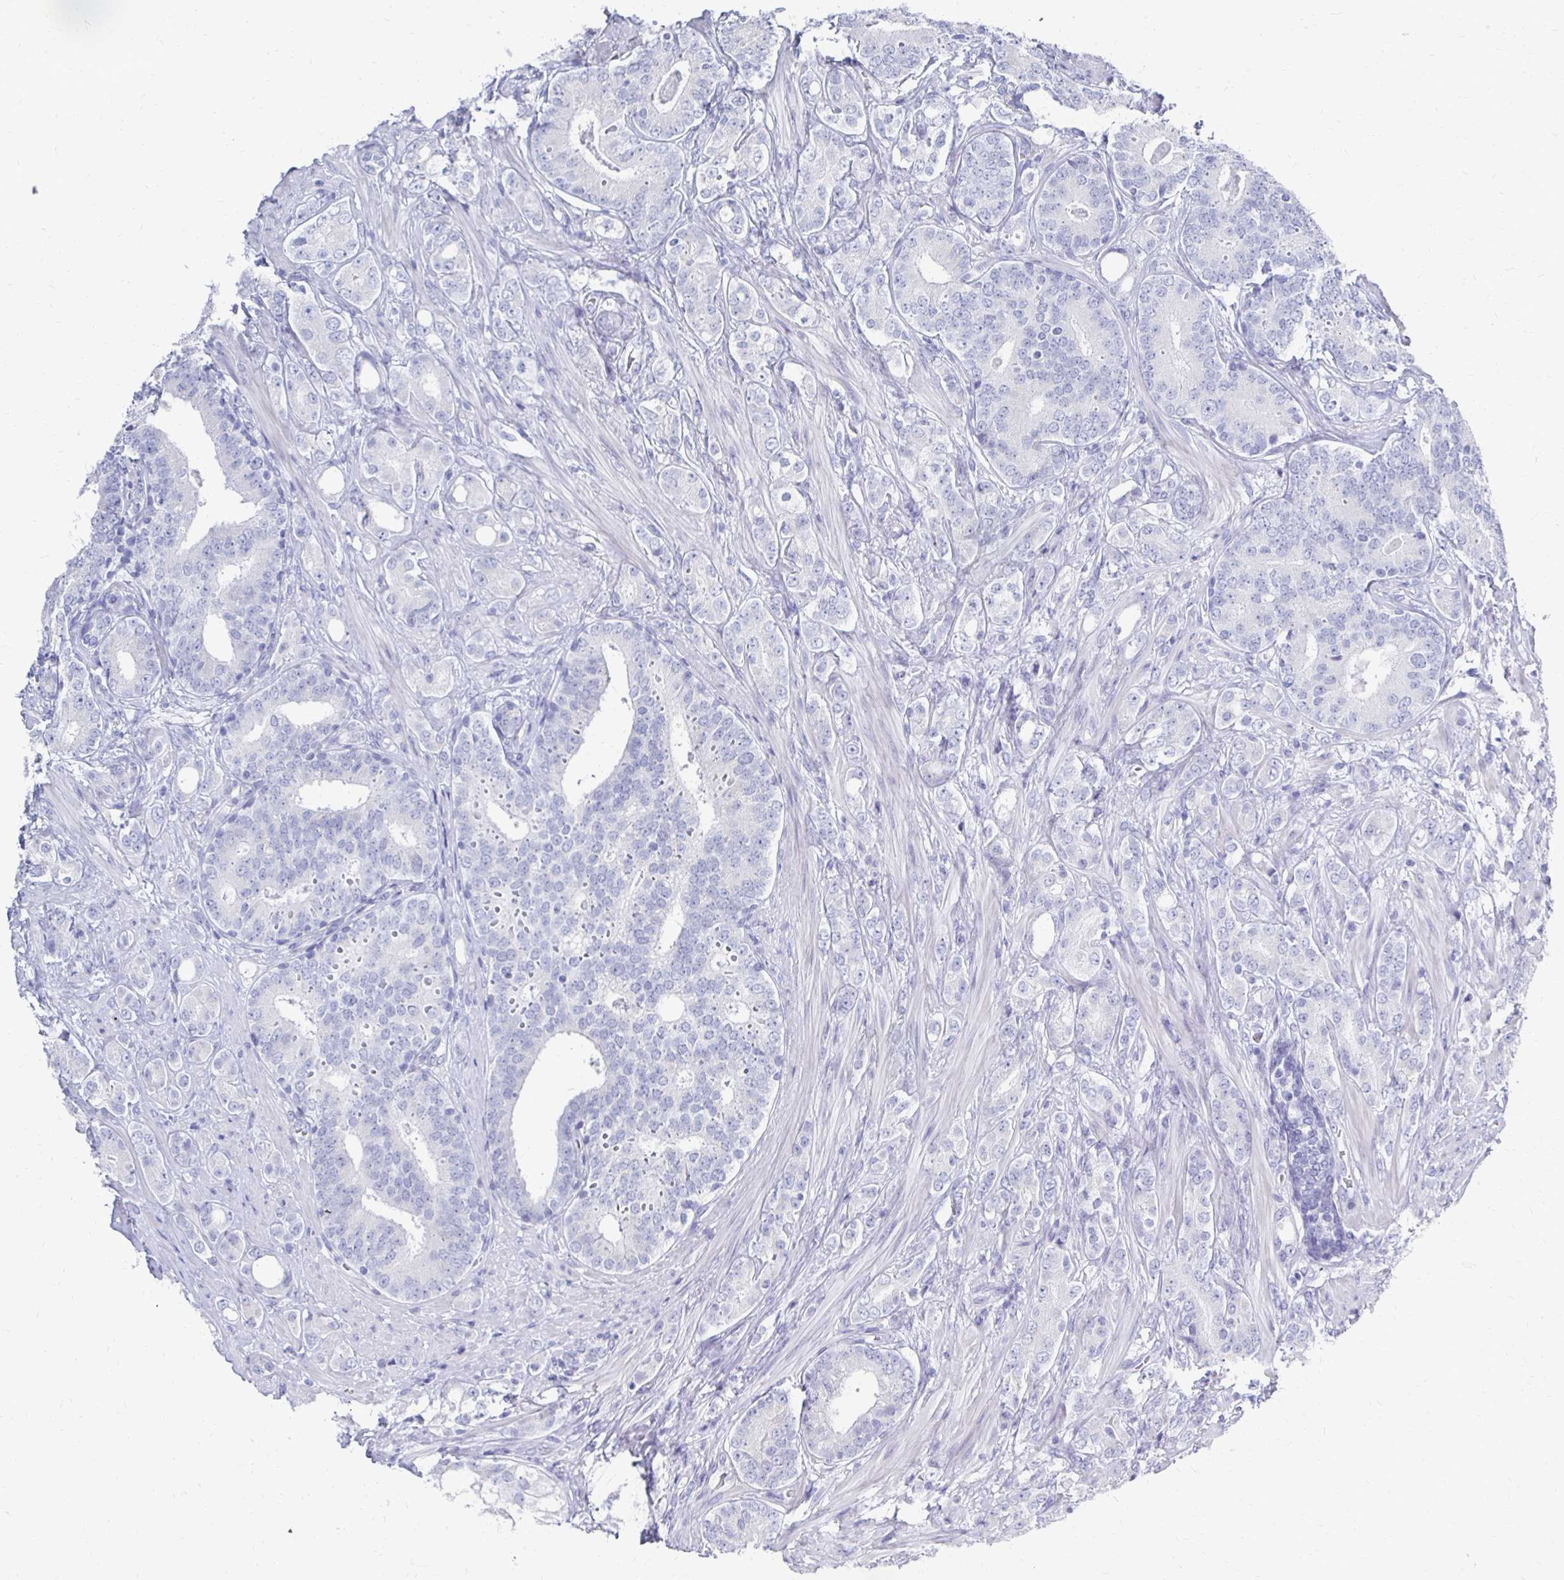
{"staining": {"intensity": "negative", "quantity": "none", "location": "none"}, "tissue": "prostate cancer", "cell_type": "Tumor cells", "image_type": "cancer", "snomed": [{"axis": "morphology", "description": "Adenocarcinoma, High grade"}, {"axis": "topography", "description": "Prostate"}], "caption": "High magnification brightfield microscopy of adenocarcinoma (high-grade) (prostate) stained with DAB (brown) and counterstained with hematoxylin (blue): tumor cells show no significant staining. (DAB (3,3'-diaminobenzidine) immunohistochemistry (IHC) with hematoxylin counter stain).", "gene": "SYCP3", "patient": {"sex": "male", "age": 62}}